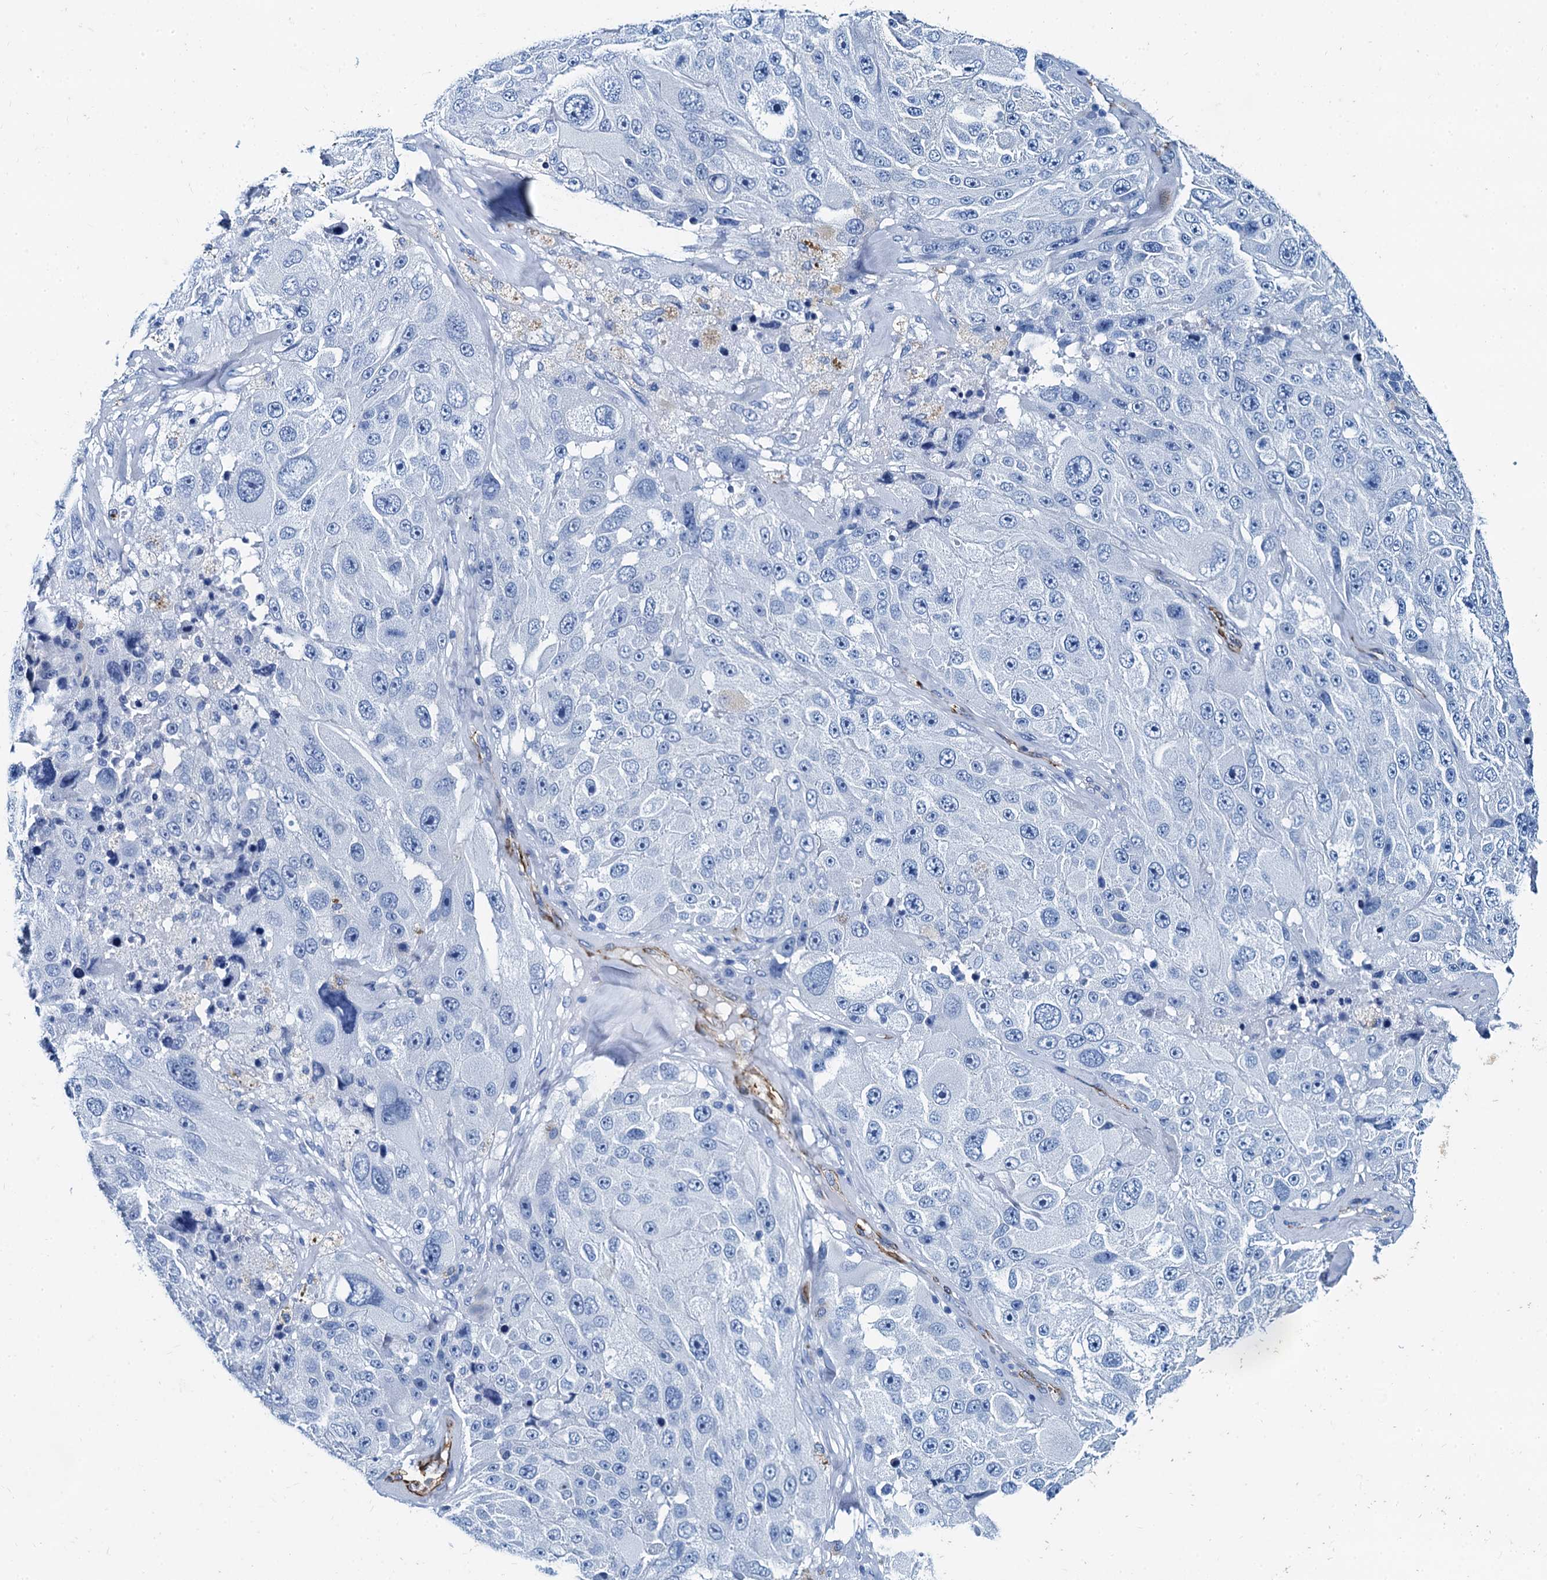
{"staining": {"intensity": "negative", "quantity": "none", "location": "none"}, "tissue": "melanoma", "cell_type": "Tumor cells", "image_type": "cancer", "snomed": [{"axis": "morphology", "description": "Malignant melanoma, Metastatic site"}, {"axis": "topography", "description": "Lymph node"}], "caption": "The photomicrograph displays no staining of tumor cells in malignant melanoma (metastatic site).", "gene": "CAVIN2", "patient": {"sex": "male", "age": 62}}